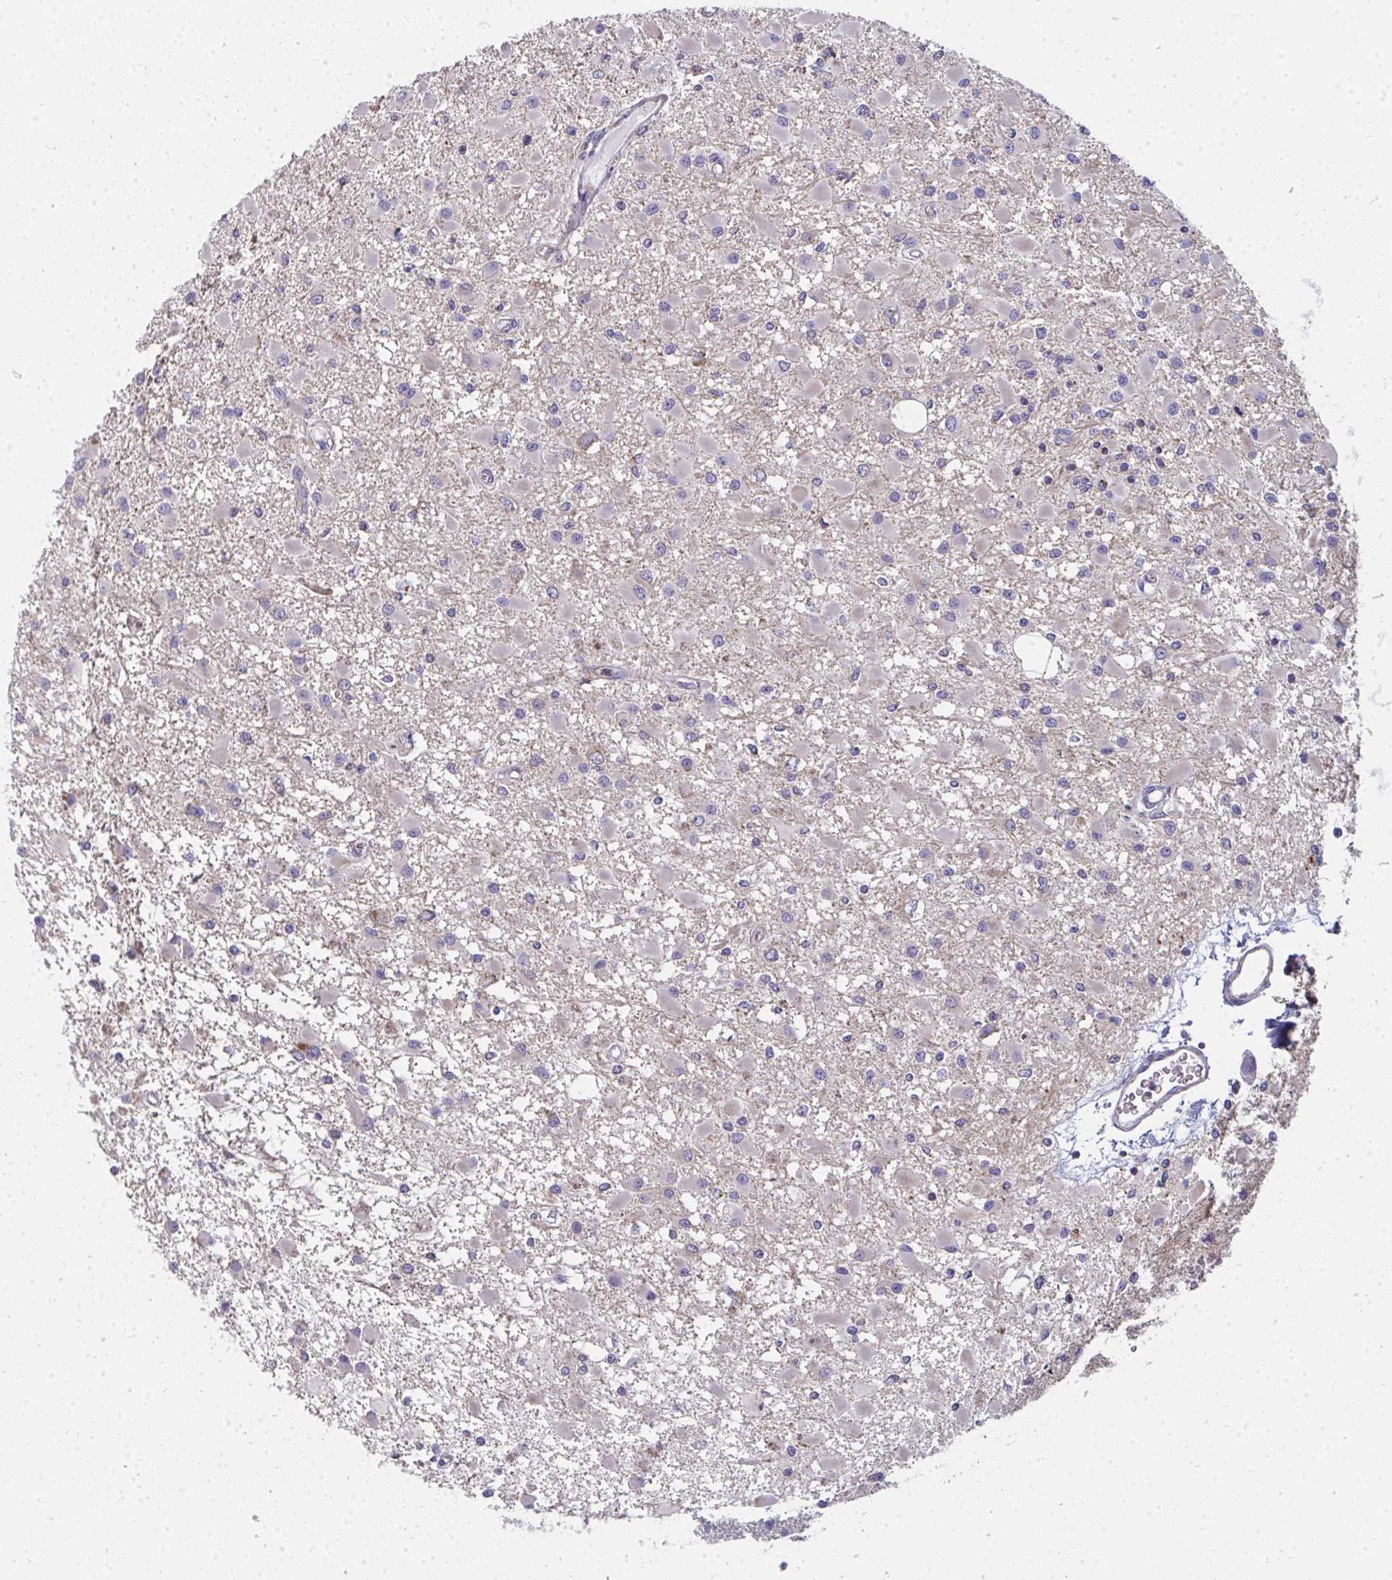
{"staining": {"intensity": "negative", "quantity": "none", "location": "none"}, "tissue": "glioma", "cell_type": "Tumor cells", "image_type": "cancer", "snomed": [{"axis": "morphology", "description": "Glioma, malignant, High grade"}, {"axis": "topography", "description": "Brain"}], "caption": "Glioma was stained to show a protein in brown. There is no significant positivity in tumor cells. The staining is performed using DAB (3,3'-diaminobenzidine) brown chromogen with nuclei counter-stained in using hematoxylin.", "gene": "FAHD1", "patient": {"sex": "male", "age": 54}}